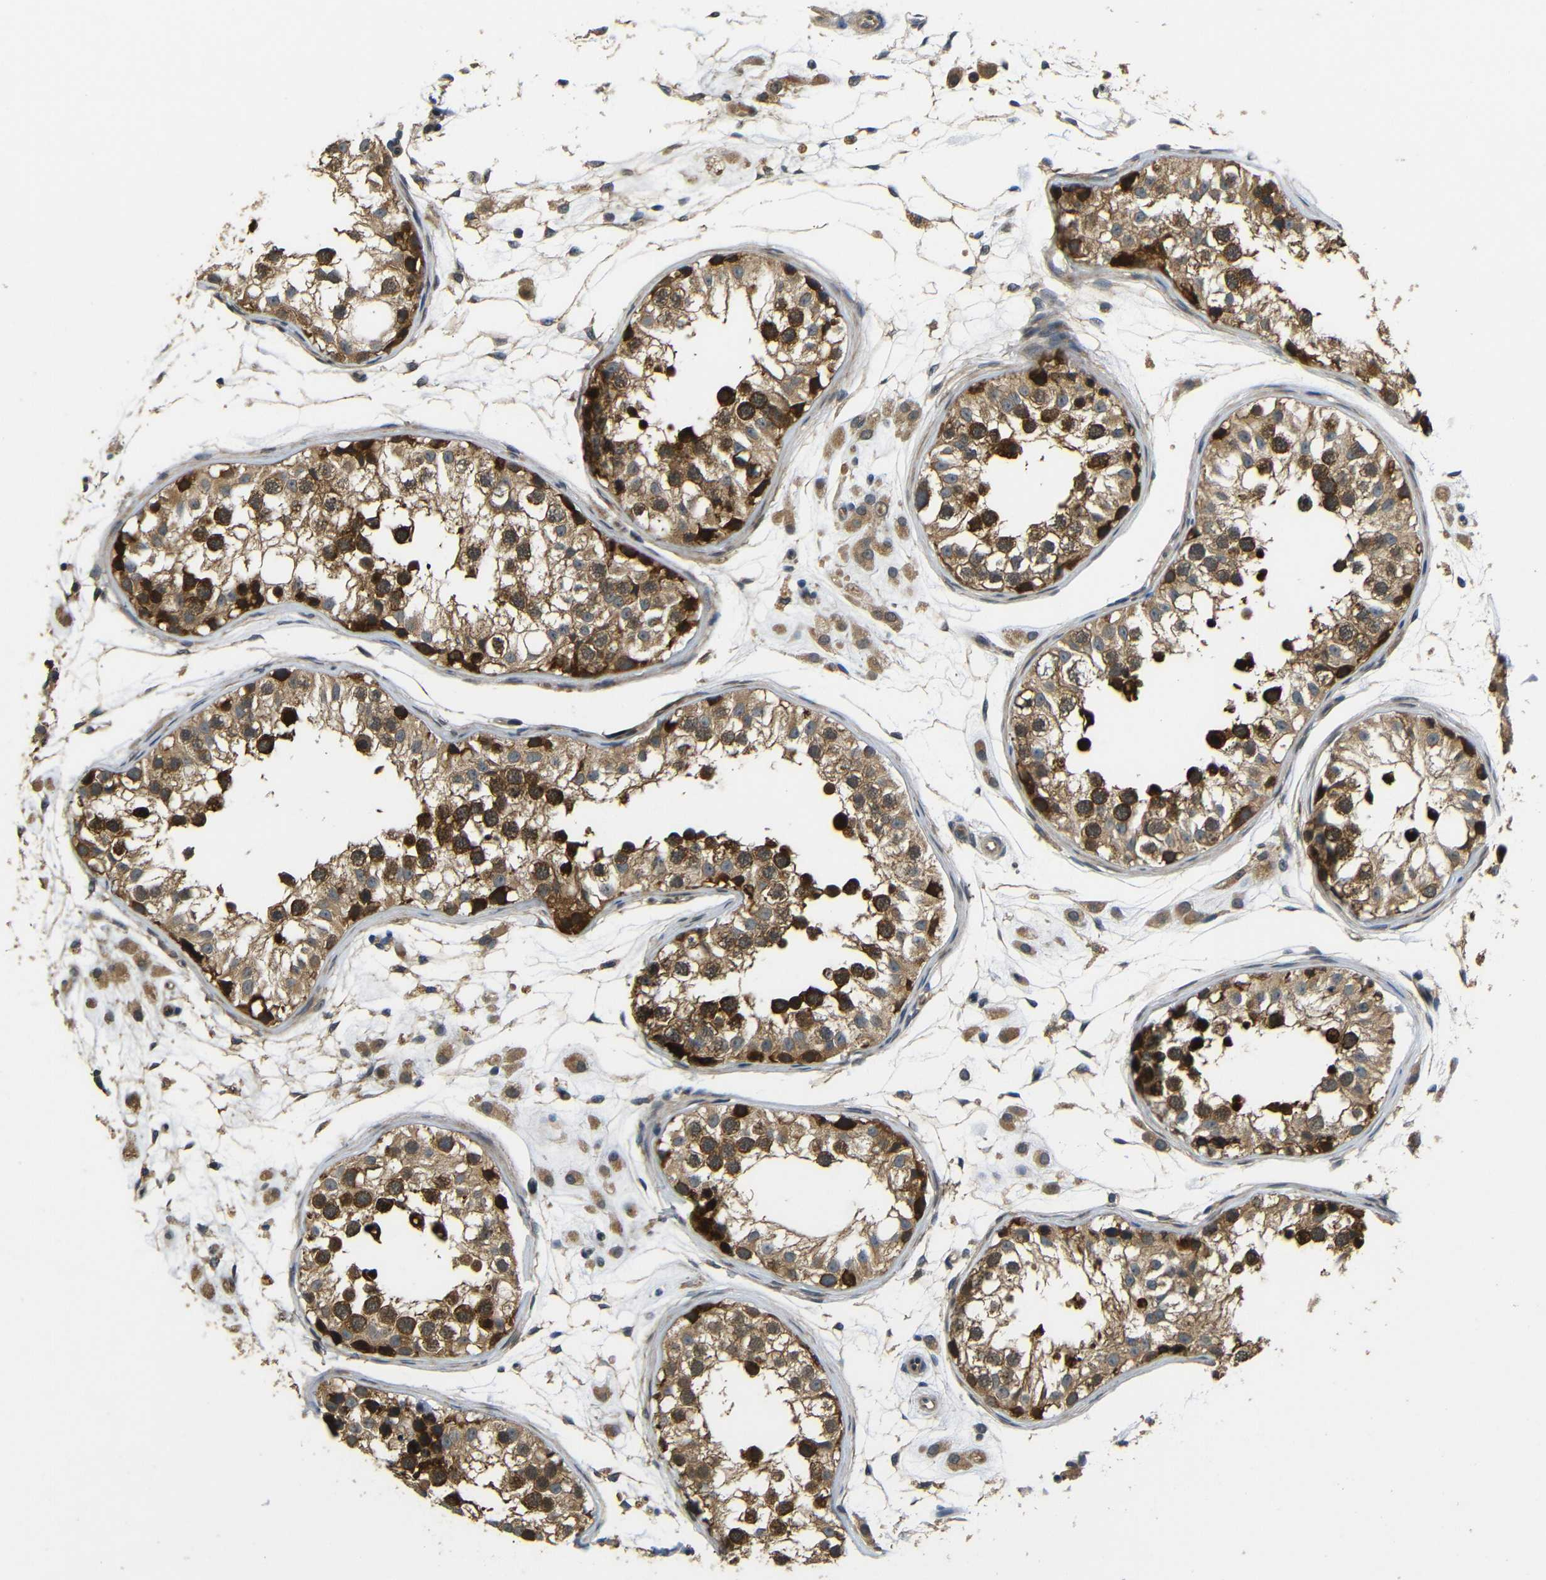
{"staining": {"intensity": "strong", "quantity": ">75%", "location": "cytoplasmic/membranous"}, "tissue": "testis", "cell_type": "Cells in seminiferous ducts", "image_type": "normal", "snomed": [{"axis": "morphology", "description": "Normal tissue, NOS"}, {"axis": "morphology", "description": "Adenocarcinoma, metastatic, NOS"}, {"axis": "topography", "description": "Testis"}], "caption": "Human testis stained with a brown dye reveals strong cytoplasmic/membranous positive expression in approximately >75% of cells in seminiferous ducts.", "gene": "EPHB2", "patient": {"sex": "male", "age": 26}}